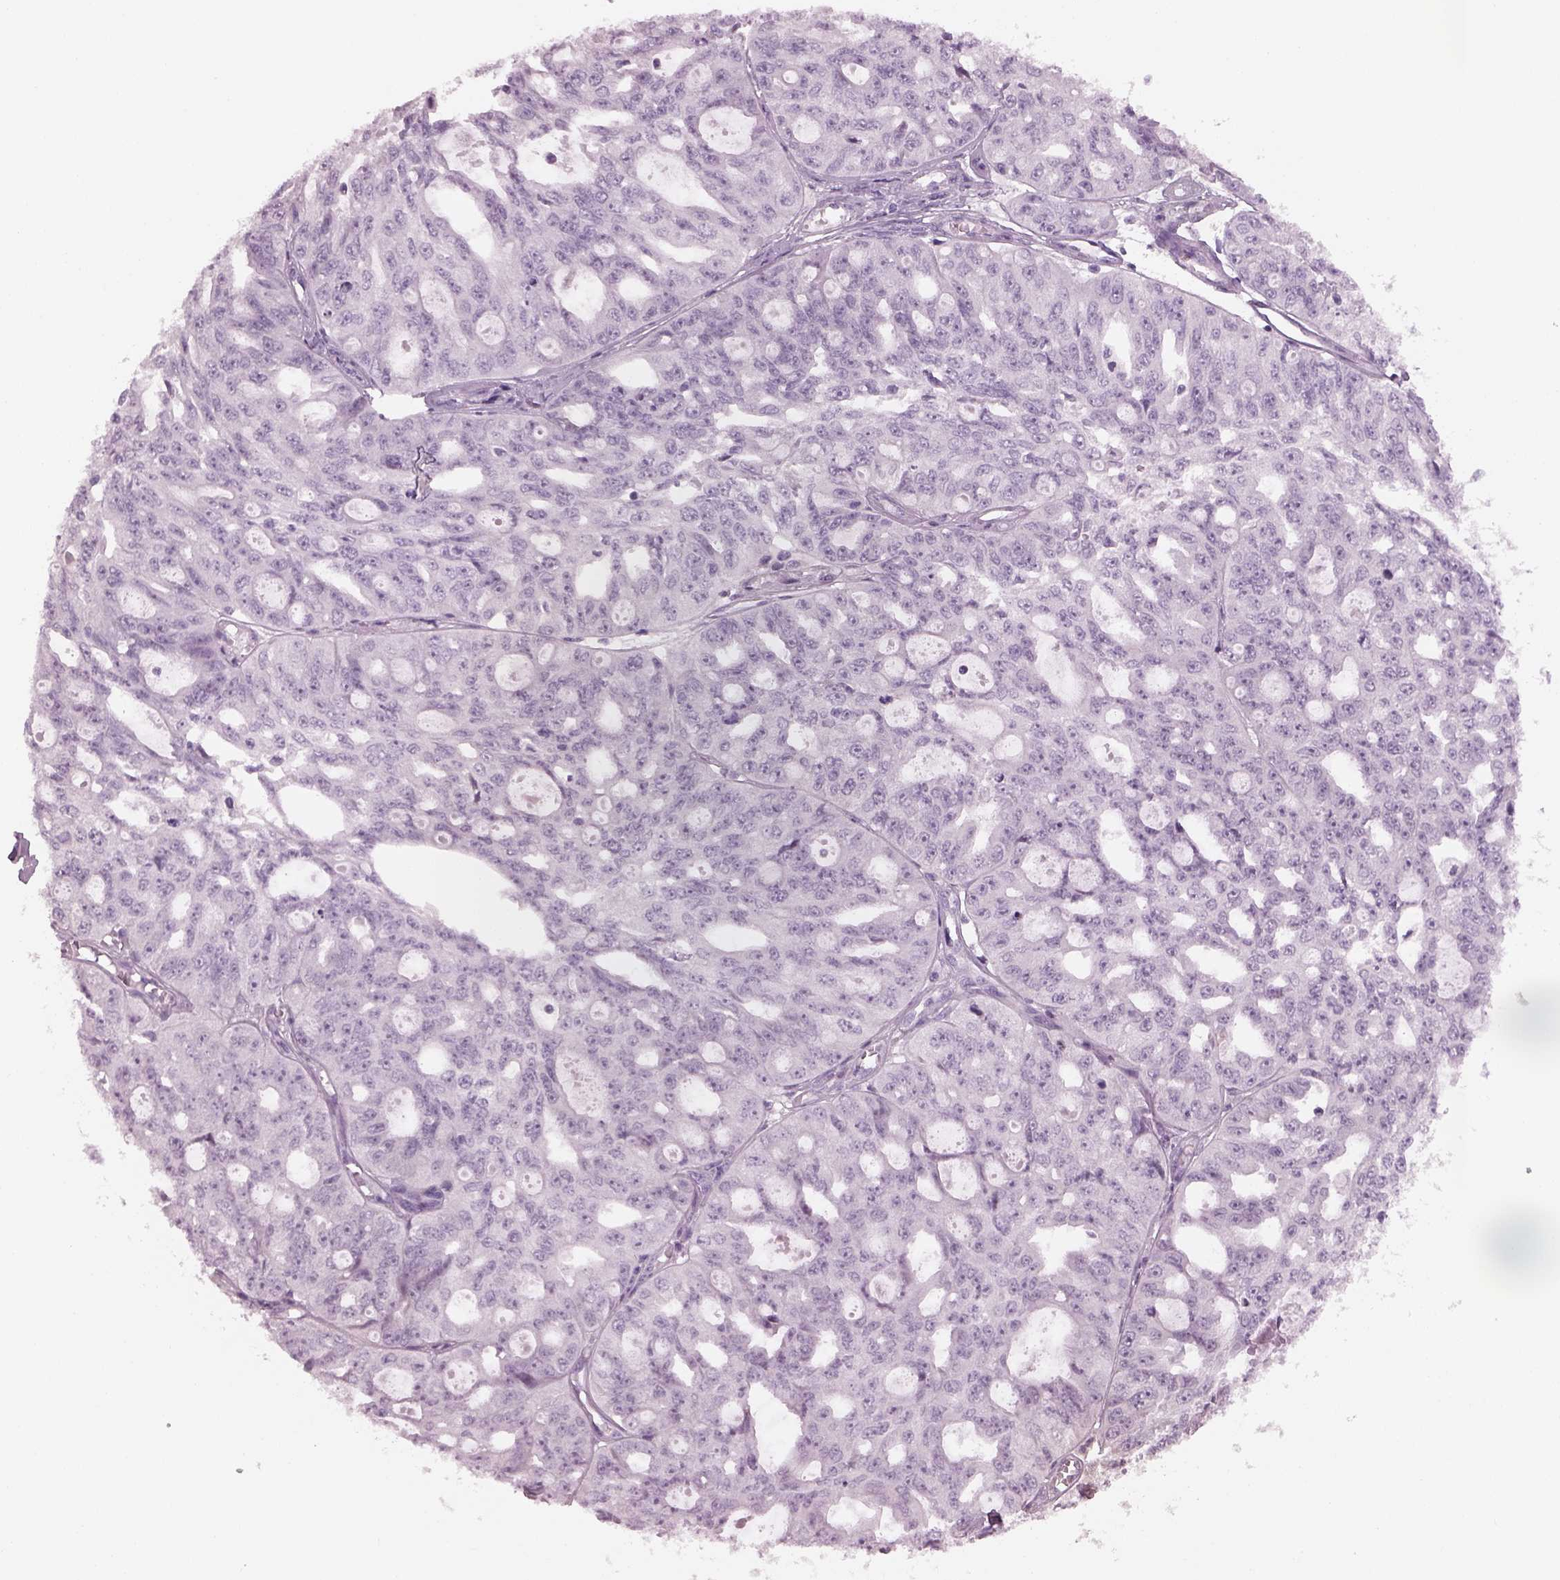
{"staining": {"intensity": "negative", "quantity": "none", "location": "none"}, "tissue": "ovarian cancer", "cell_type": "Tumor cells", "image_type": "cancer", "snomed": [{"axis": "morphology", "description": "Carcinoma, endometroid"}, {"axis": "topography", "description": "Ovary"}], "caption": "Tumor cells show no significant expression in ovarian cancer.", "gene": "CYLC1", "patient": {"sex": "female", "age": 65}}